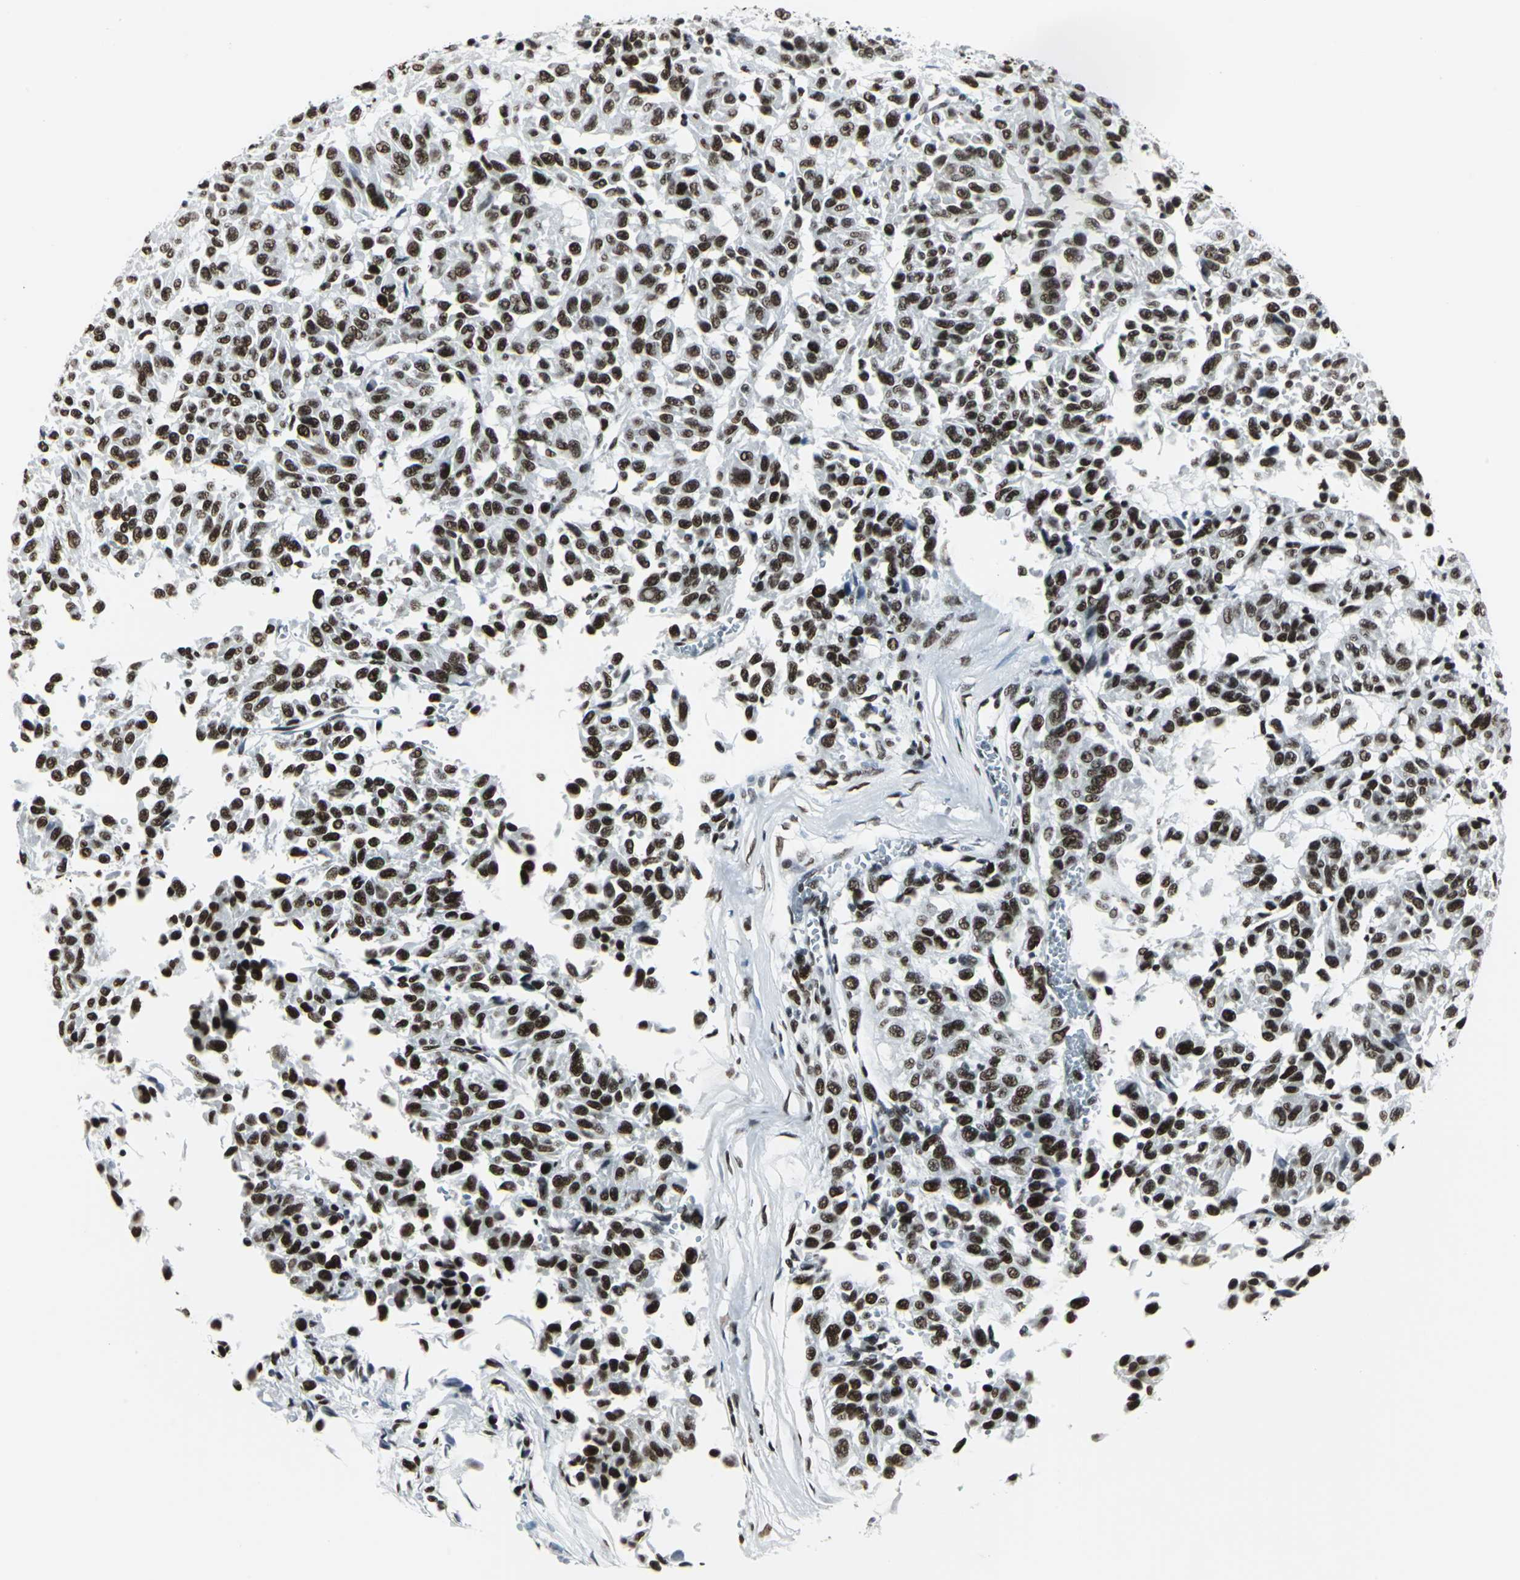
{"staining": {"intensity": "strong", "quantity": ">75%", "location": "nuclear"}, "tissue": "melanoma", "cell_type": "Tumor cells", "image_type": "cancer", "snomed": [{"axis": "morphology", "description": "Malignant melanoma, Metastatic site"}, {"axis": "topography", "description": "Lung"}], "caption": "Tumor cells display high levels of strong nuclear staining in approximately >75% of cells in malignant melanoma (metastatic site). The staining is performed using DAB (3,3'-diaminobenzidine) brown chromogen to label protein expression. The nuclei are counter-stained blue using hematoxylin.", "gene": "HDAC2", "patient": {"sex": "male", "age": 64}}